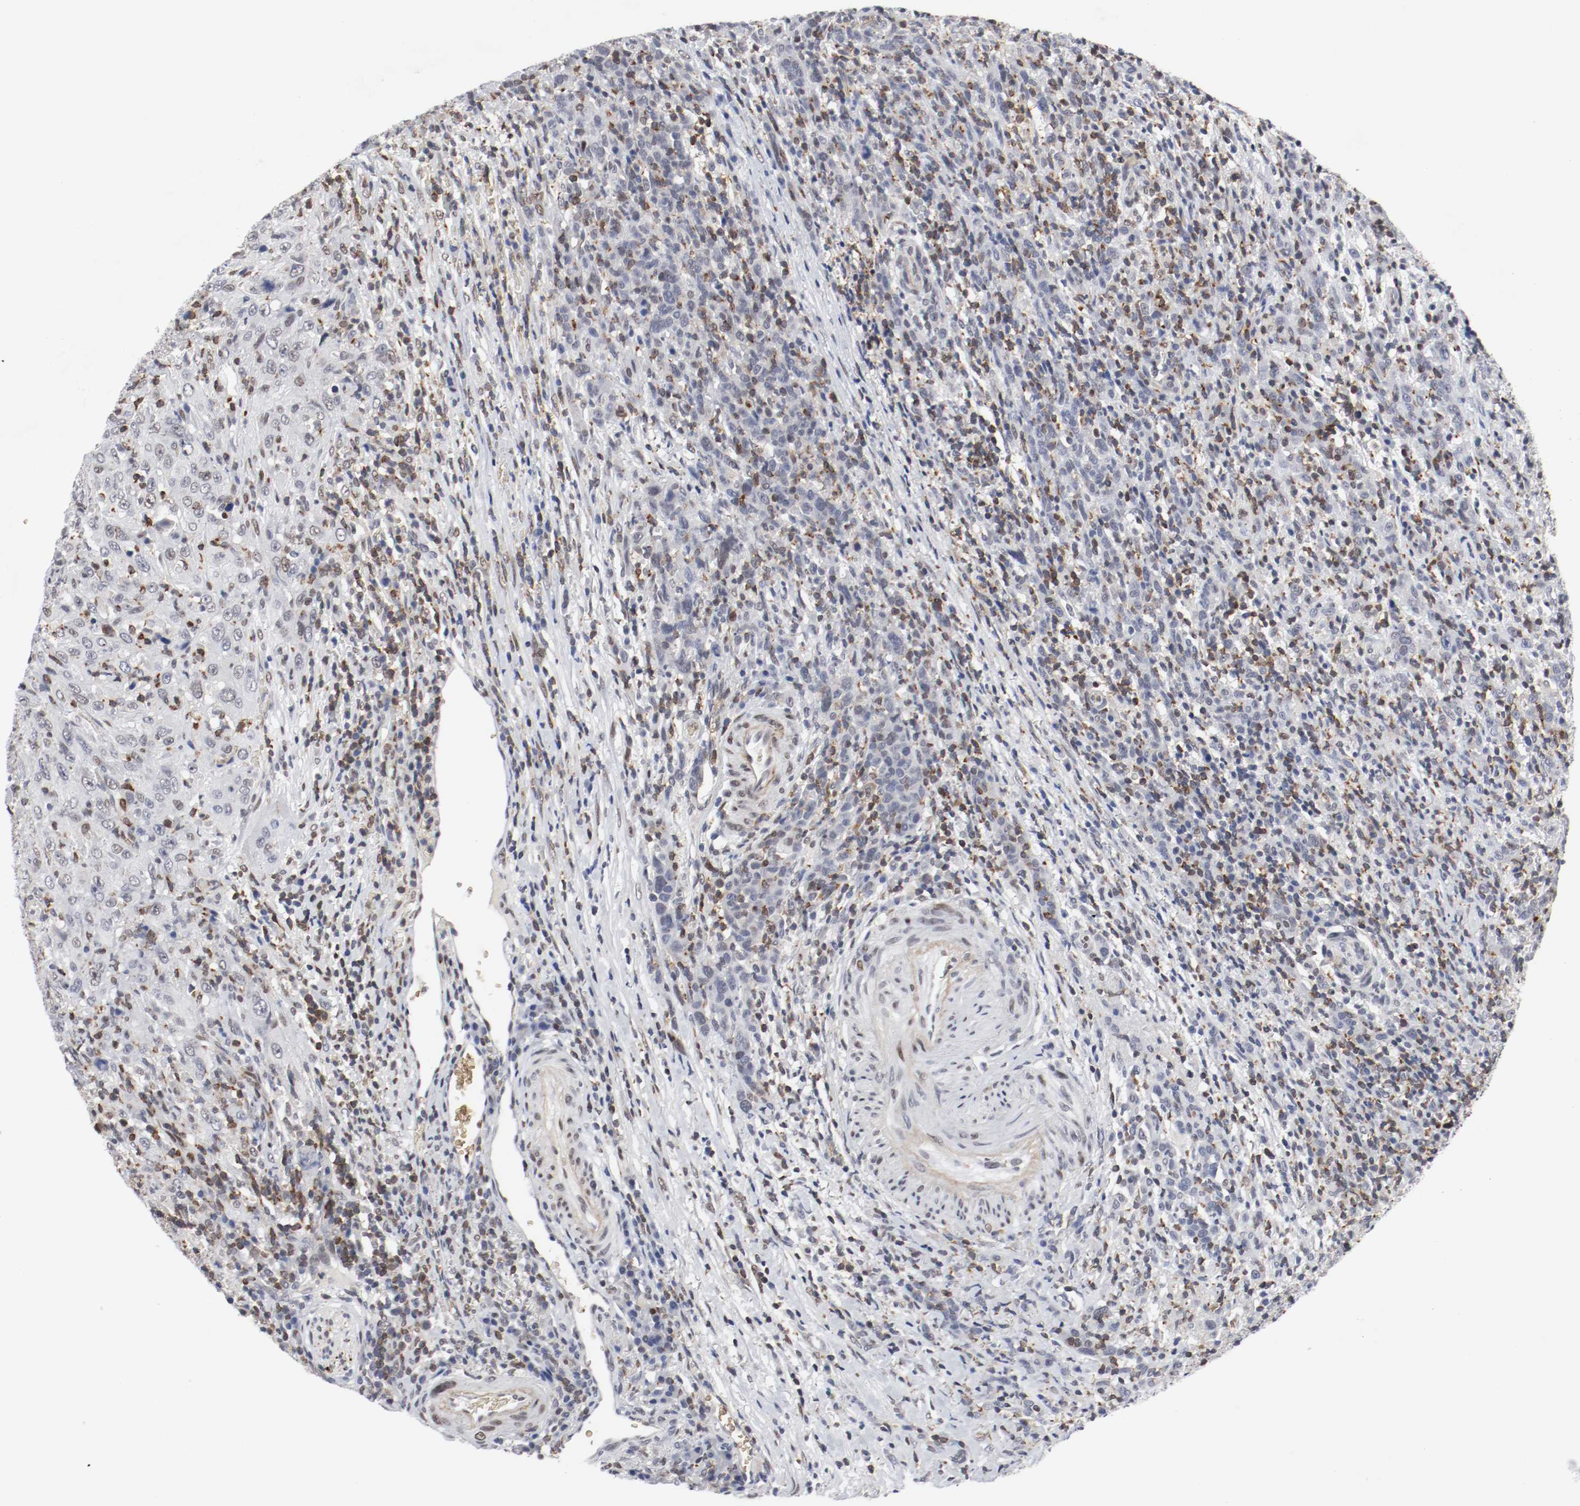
{"staining": {"intensity": "negative", "quantity": "none", "location": "none"}, "tissue": "urothelial cancer", "cell_type": "Tumor cells", "image_type": "cancer", "snomed": [{"axis": "morphology", "description": "Urothelial carcinoma, High grade"}, {"axis": "topography", "description": "Urinary bladder"}], "caption": "Immunohistochemical staining of urothelial carcinoma (high-grade) displays no significant staining in tumor cells.", "gene": "JUND", "patient": {"sex": "male", "age": 61}}